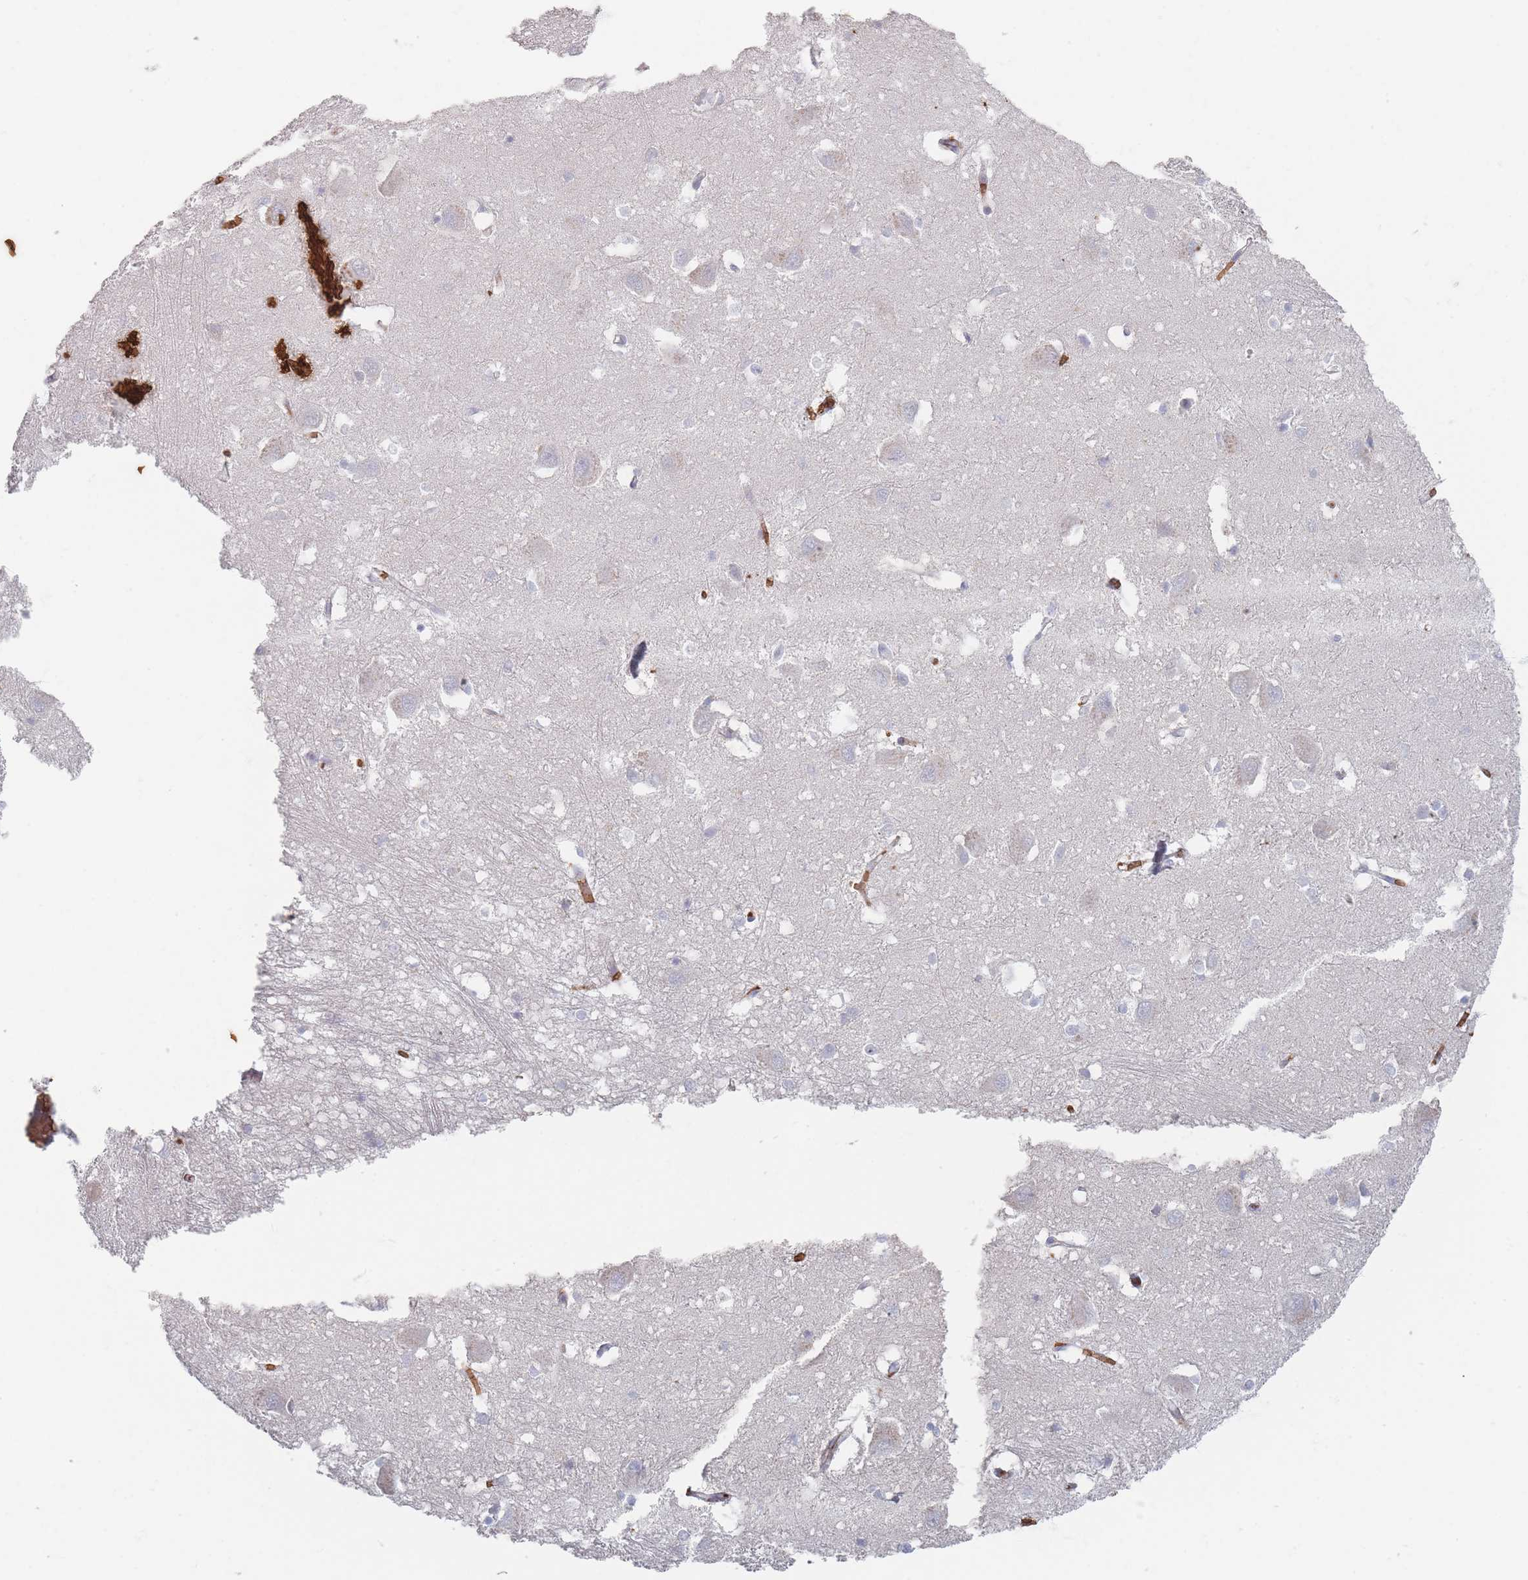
{"staining": {"intensity": "negative", "quantity": "none", "location": "none"}, "tissue": "caudate", "cell_type": "Glial cells", "image_type": "normal", "snomed": [{"axis": "morphology", "description": "Normal tissue, NOS"}, {"axis": "topography", "description": "Lateral ventricle wall"}], "caption": "DAB immunohistochemical staining of normal caudate exhibits no significant positivity in glial cells. (Brightfield microscopy of DAB immunohistochemistry at high magnification).", "gene": "SLC2A6", "patient": {"sex": "male", "age": 37}}